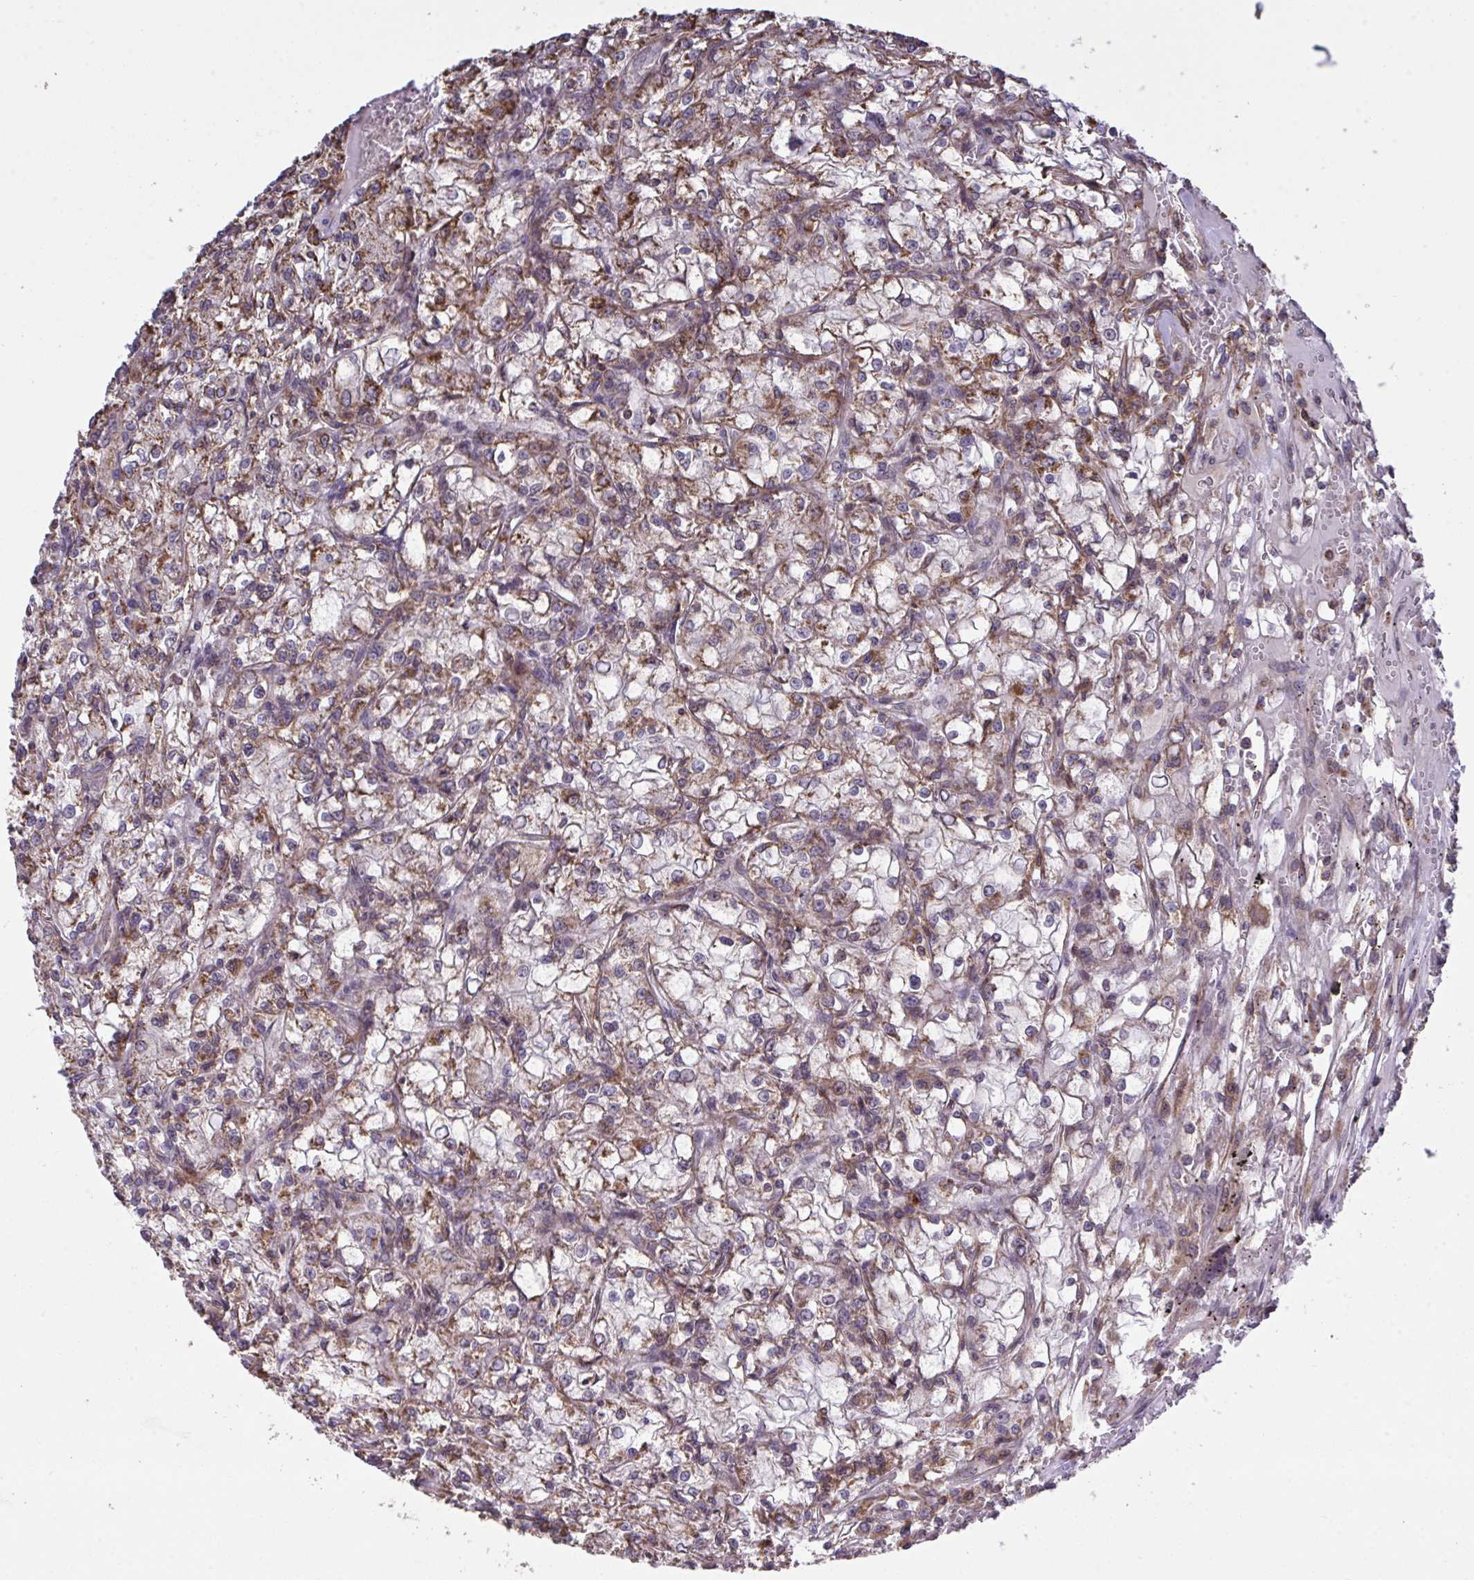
{"staining": {"intensity": "weak", "quantity": ">75%", "location": "cytoplasmic/membranous"}, "tissue": "renal cancer", "cell_type": "Tumor cells", "image_type": "cancer", "snomed": [{"axis": "morphology", "description": "Adenocarcinoma, NOS"}, {"axis": "topography", "description": "Kidney"}], "caption": "Immunohistochemistry (IHC) image of neoplastic tissue: renal cancer stained using immunohistochemistry (IHC) displays low levels of weak protein expression localized specifically in the cytoplasmic/membranous of tumor cells, appearing as a cytoplasmic/membranous brown color.", "gene": "PPM1H", "patient": {"sex": "female", "age": 59}}